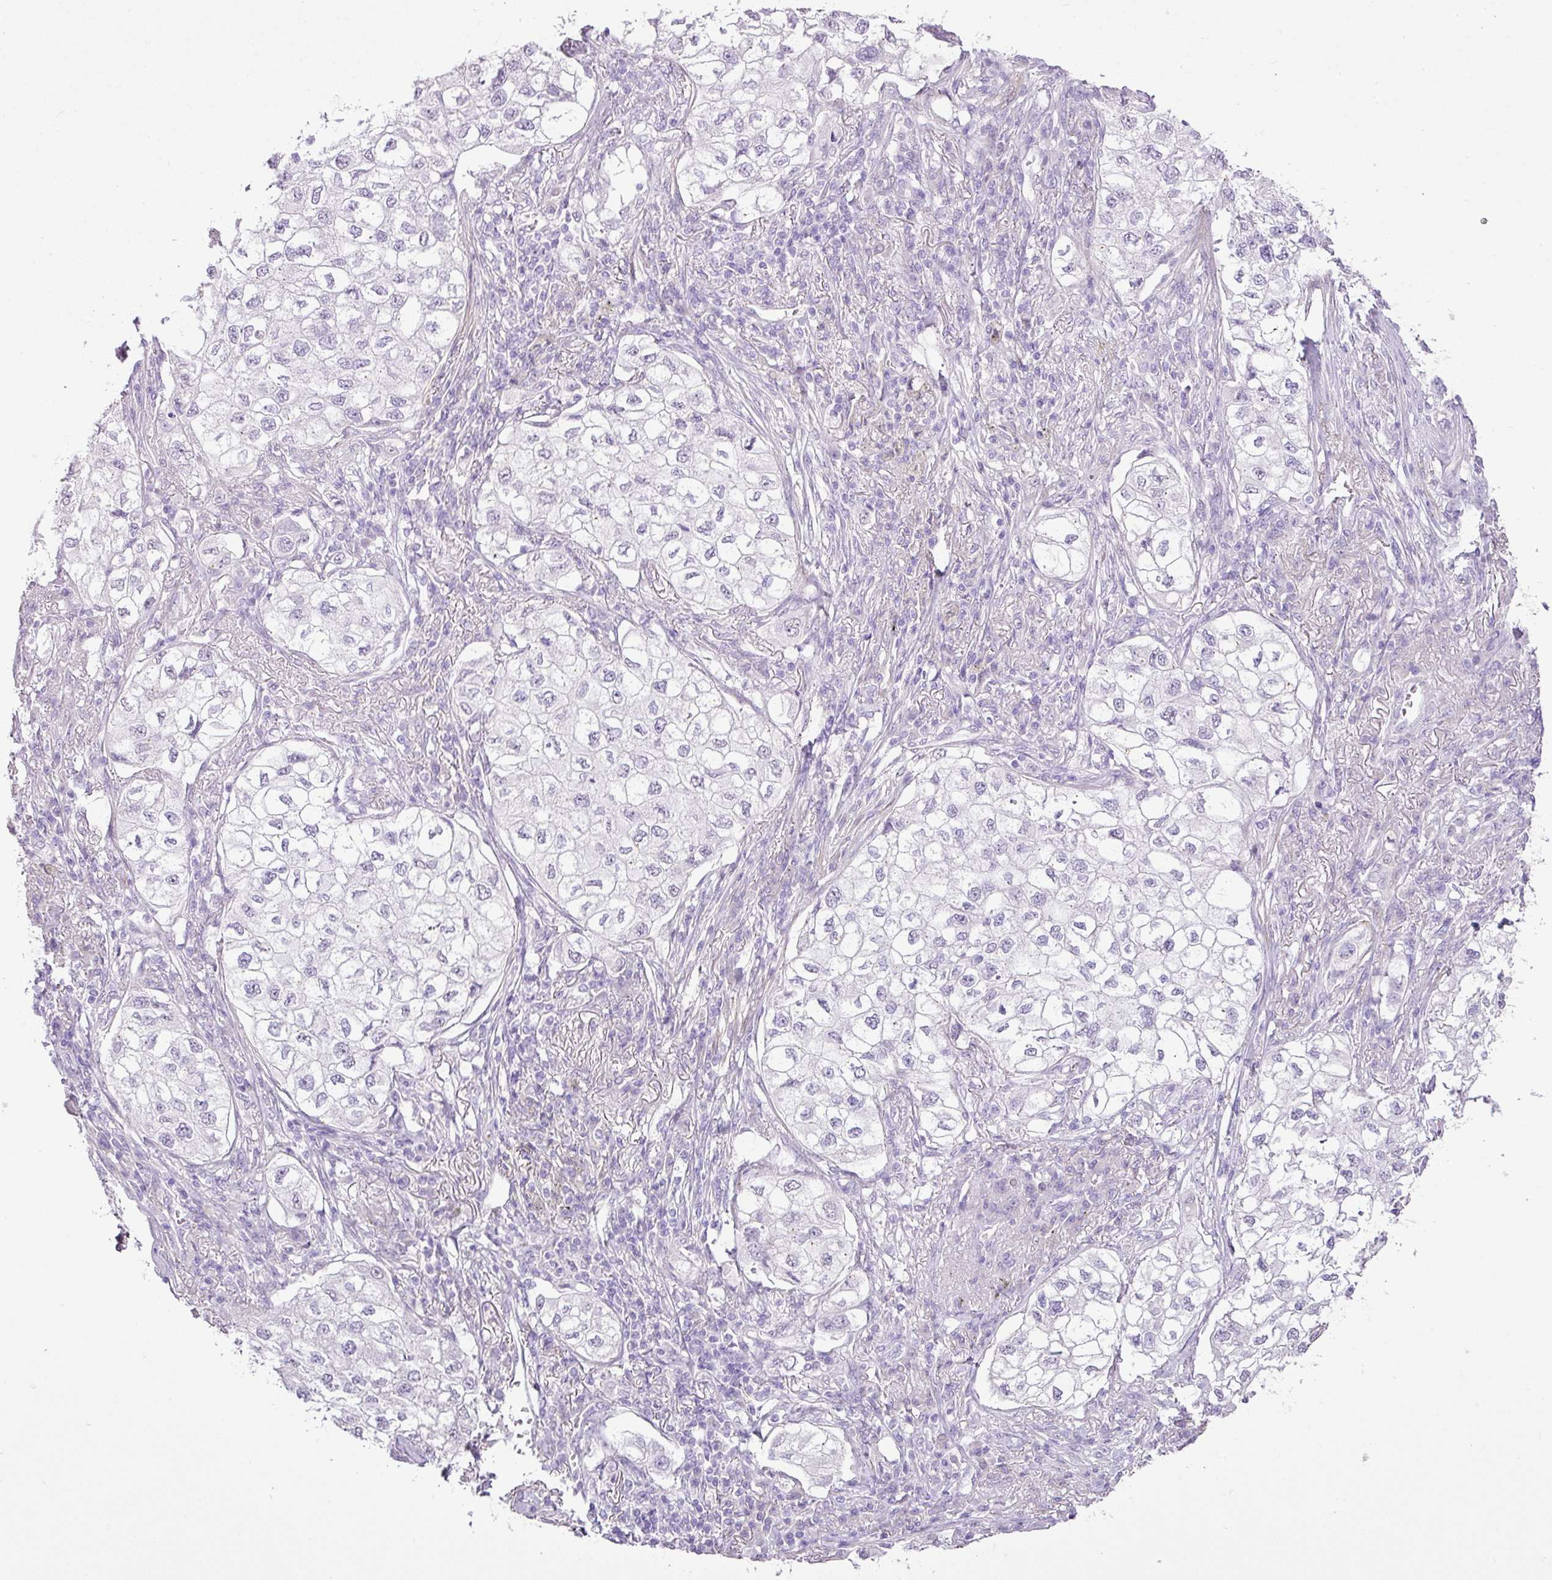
{"staining": {"intensity": "negative", "quantity": "none", "location": "none"}, "tissue": "lung cancer", "cell_type": "Tumor cells", "image_type": "cancer", "snomed": [{"axis": "morphology", "description": "Adenocarcinoma, NOS"}, {"axis": "topography", "description": "Lung"}], "caption": "Immunohistochemistry (IHC) photomicrograph of human lung cancer (adenocarcinoma) stained for a protein (brown), which reveals no expression in tumor cells.", "gene": "DIP2A", "patient": {"sex": "male", "age": 63}}